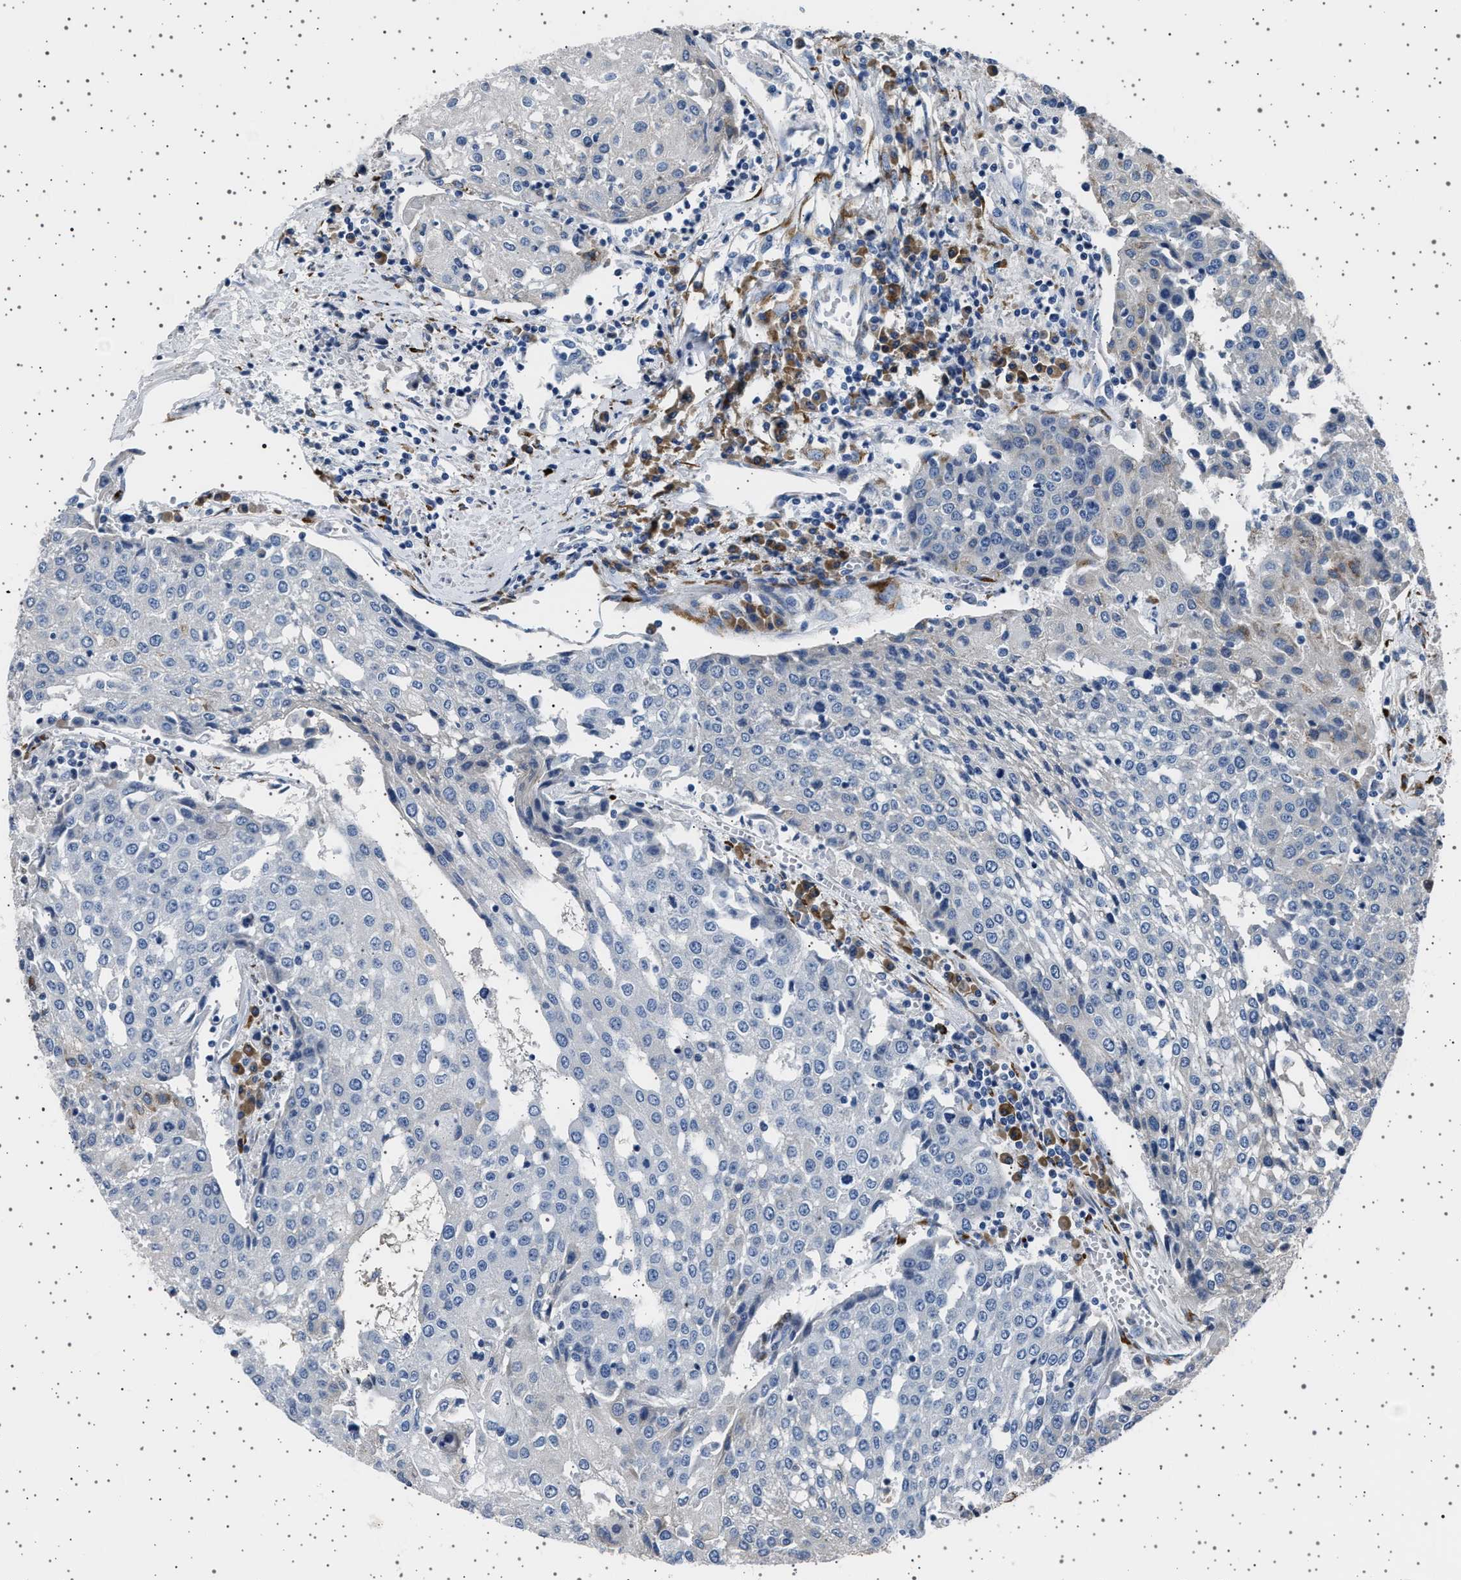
{"staining": {"intensity": "weak", "quantity": "<25%", "location": "cytoplasmic/membranous"}, "tissue": "urothelial cancer", "cell_type": "Tumor cells", "image_type": "cancer", "snomed": [{"axis": "morphology", "description": "Urothelial carcinoma, High grade"}, {"axis": "topography", "description": "Urinary bladder"}], "caption": "Histopathology image shows no significant protein expression in tumor cells of urothelial carcinoma (high-grade).", "gene": "FTCD", "patient": {"sex": "female", "age": 85}}